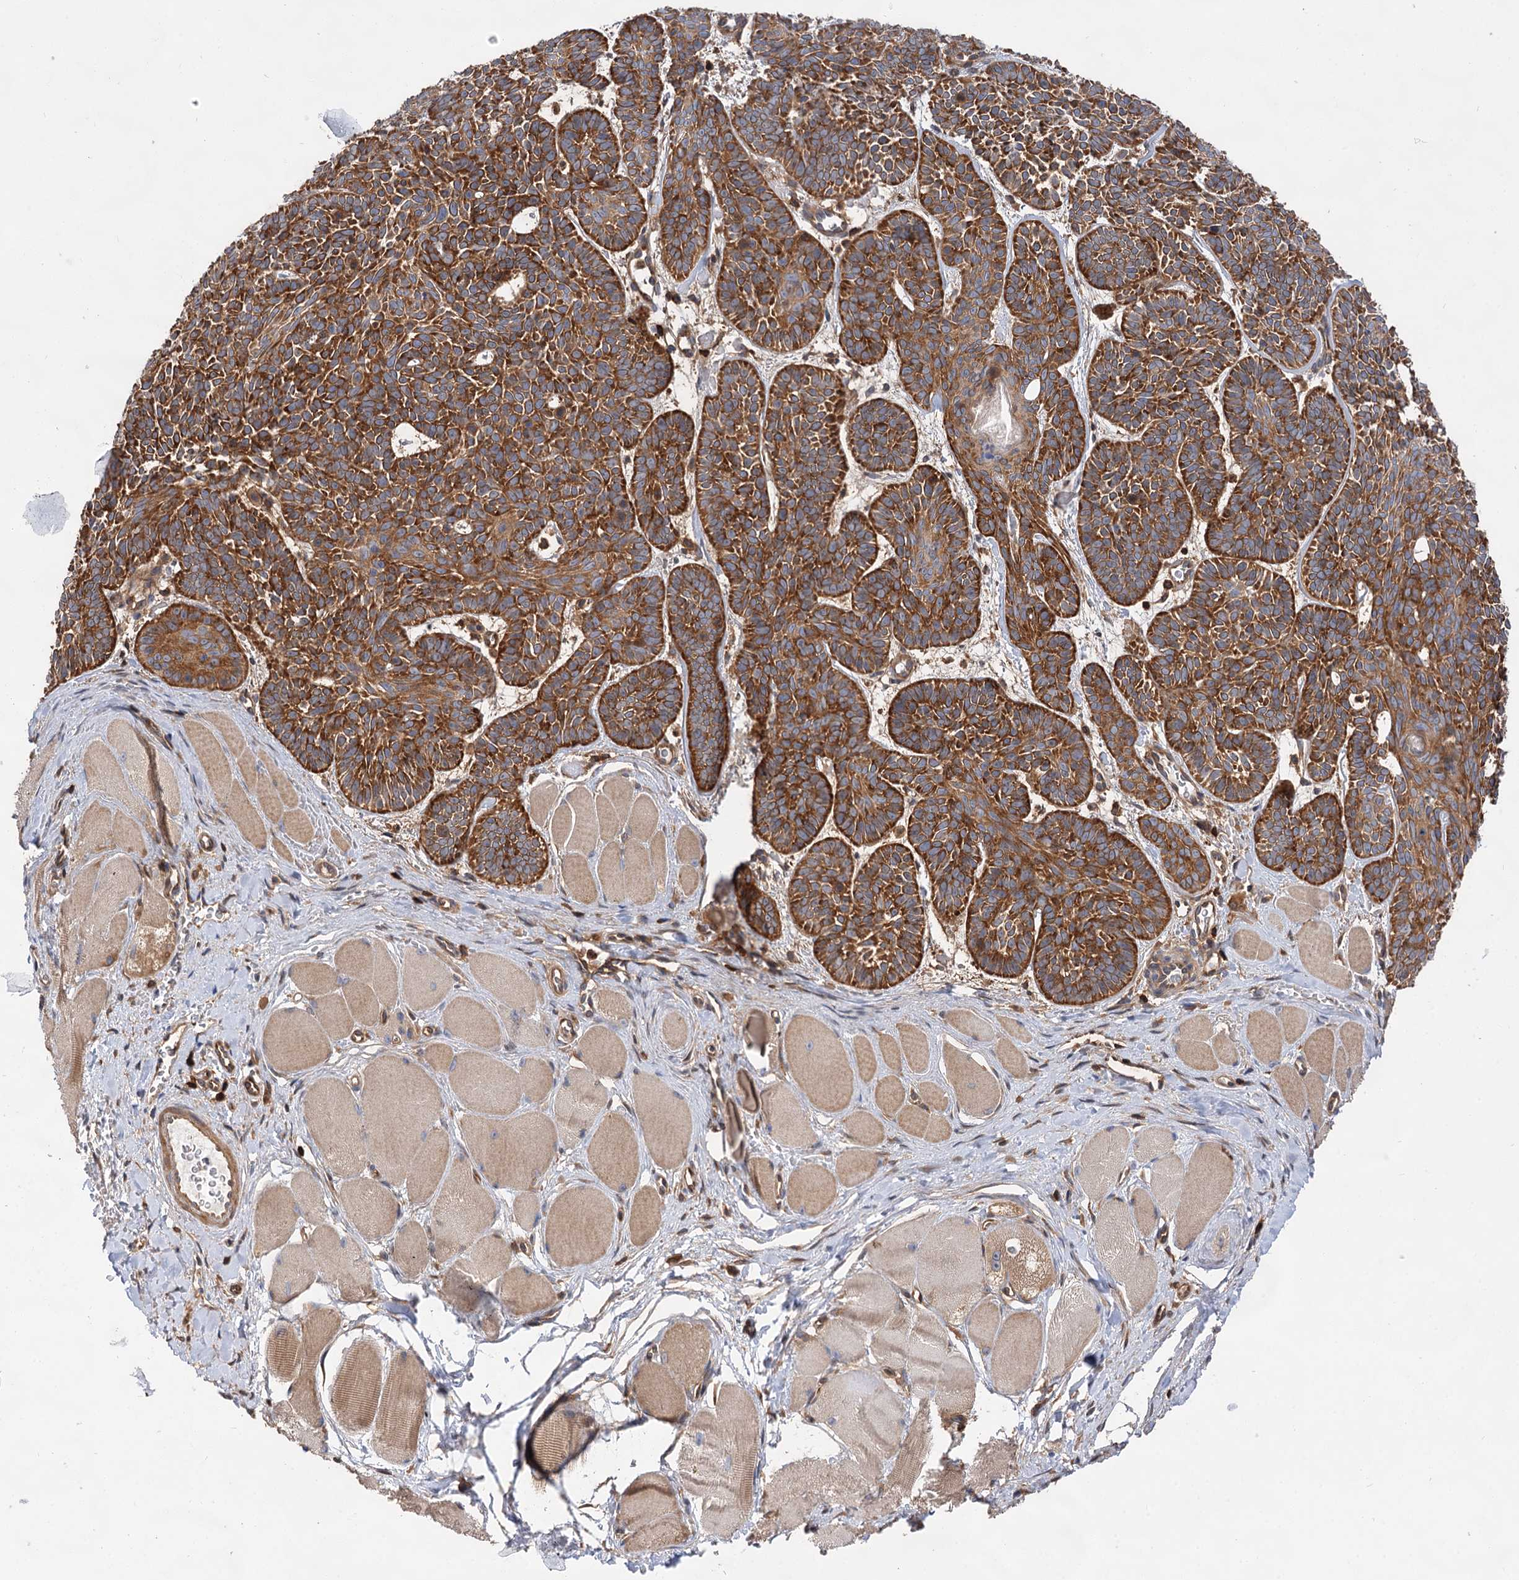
{"staining": {"intensity": "strong", "quantity": ">75%", "location": "cytoplasmic/membranous"}, "tissue": "skin cancer", "cell_type": "Tumor cells", "image_type": "cancer", "snomed": [{"axis": "morphology", "description": "Basal cell carcinoma"}, {"axis": "topography", "description": "Skin"}], "caption": "Tumor cells show strong cytoplasmic/membranous positivity in about >75% of cells in basal cell carcinoma (skin).", "gene": "PACS1", "patient": {"sex": "male", "age": 85}}